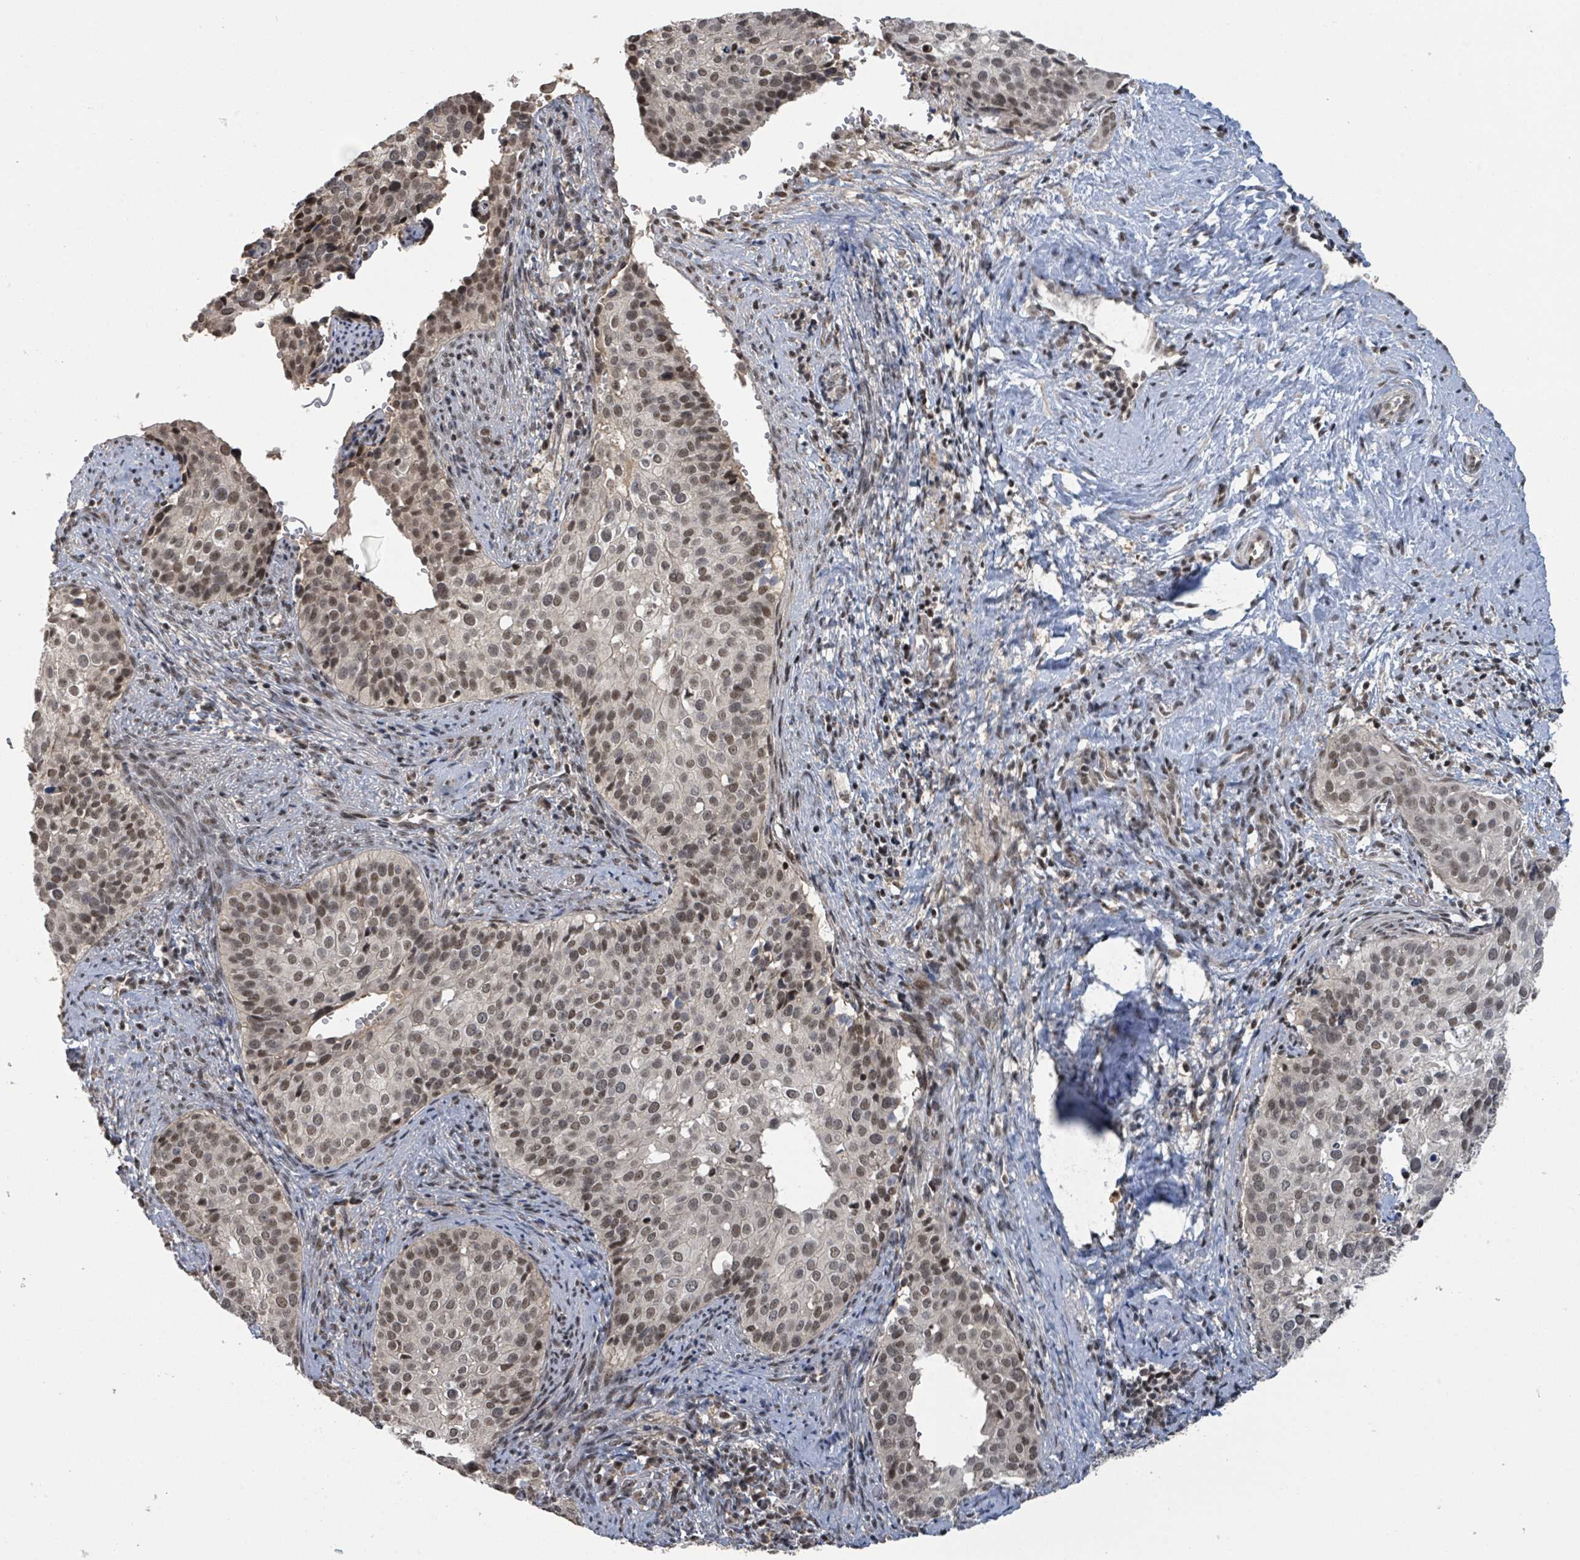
{"staining": {"intensity": "moderate", "quantity": ">75%", "location": "nuclear"}, "tissue": "cervical cancer", "cell_type": "Tumor cells", "image_type": "cancer", "snomed": [{"axis": "morphology", "description": "Squamous cell carcinoma, NOS"}, {"axis": "topography", "description": "Cervix"}], "caption": "A medium amount of moderate nuclear staining is seen in approximately >75% of tumor cells in squamous cell carcinoma (cervical) tissue. Nuclei are stained in blue.", "gene": "ZBTB14", "patient": {"sex": "female", "age": 44}}